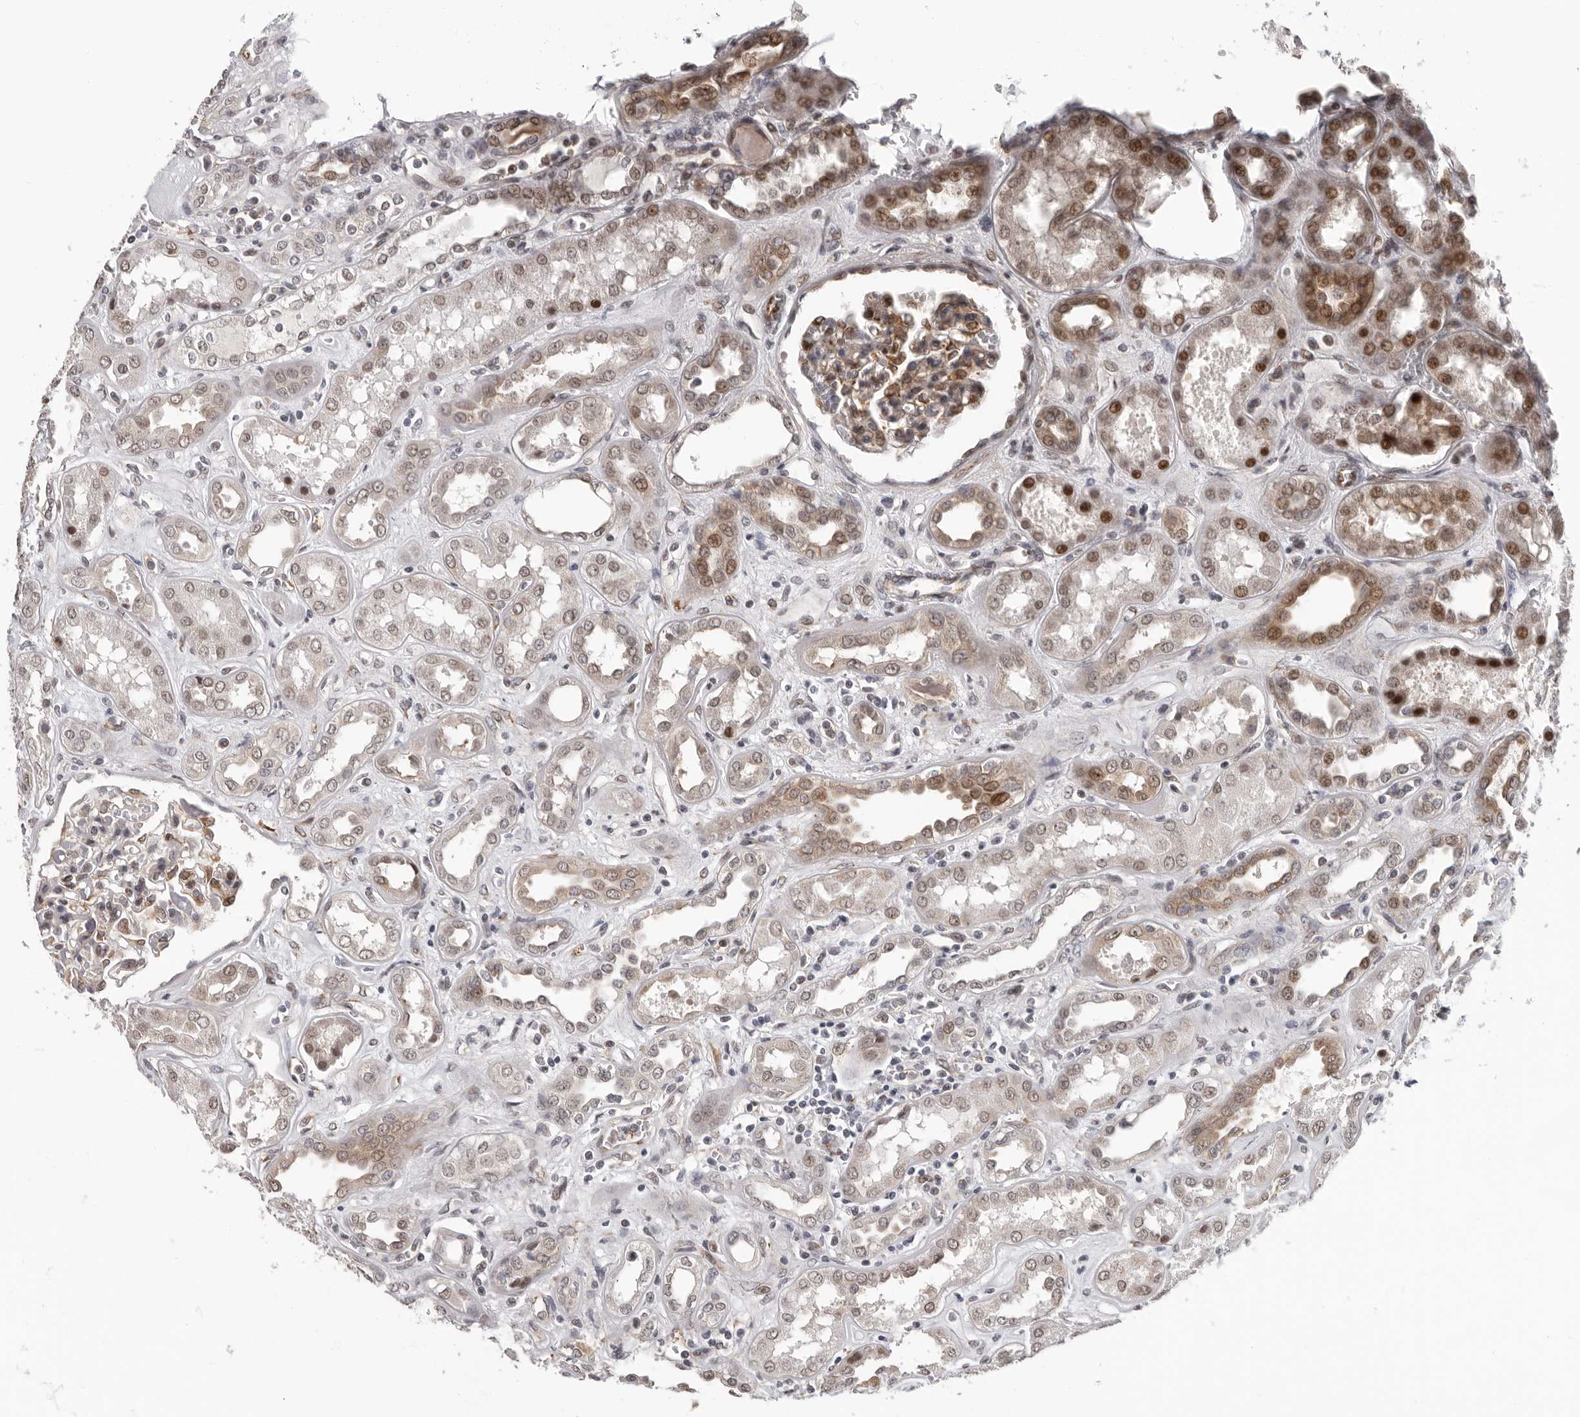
{"staining": {"intensity": "weak", "quantity": "25%-75%", "location": "cytoplasmic/membranous"}, "tissue": "kidney", "cell_type": "Cells in glomeruli", "image_type": "normal", "snomed": [{"axis": "morphology", "description": "Normal tissue, NOS"}, {"axis": "topography", "description": "Kidney"}], "caption": "Brown immunohistochemical staining in normal human kidney displays weak cytoplasmic/membranous staining in about 25%-75% of cells in glomeruli.", "gene": "RALGPS2", "patient": {"sex": "male", "age": 59}}